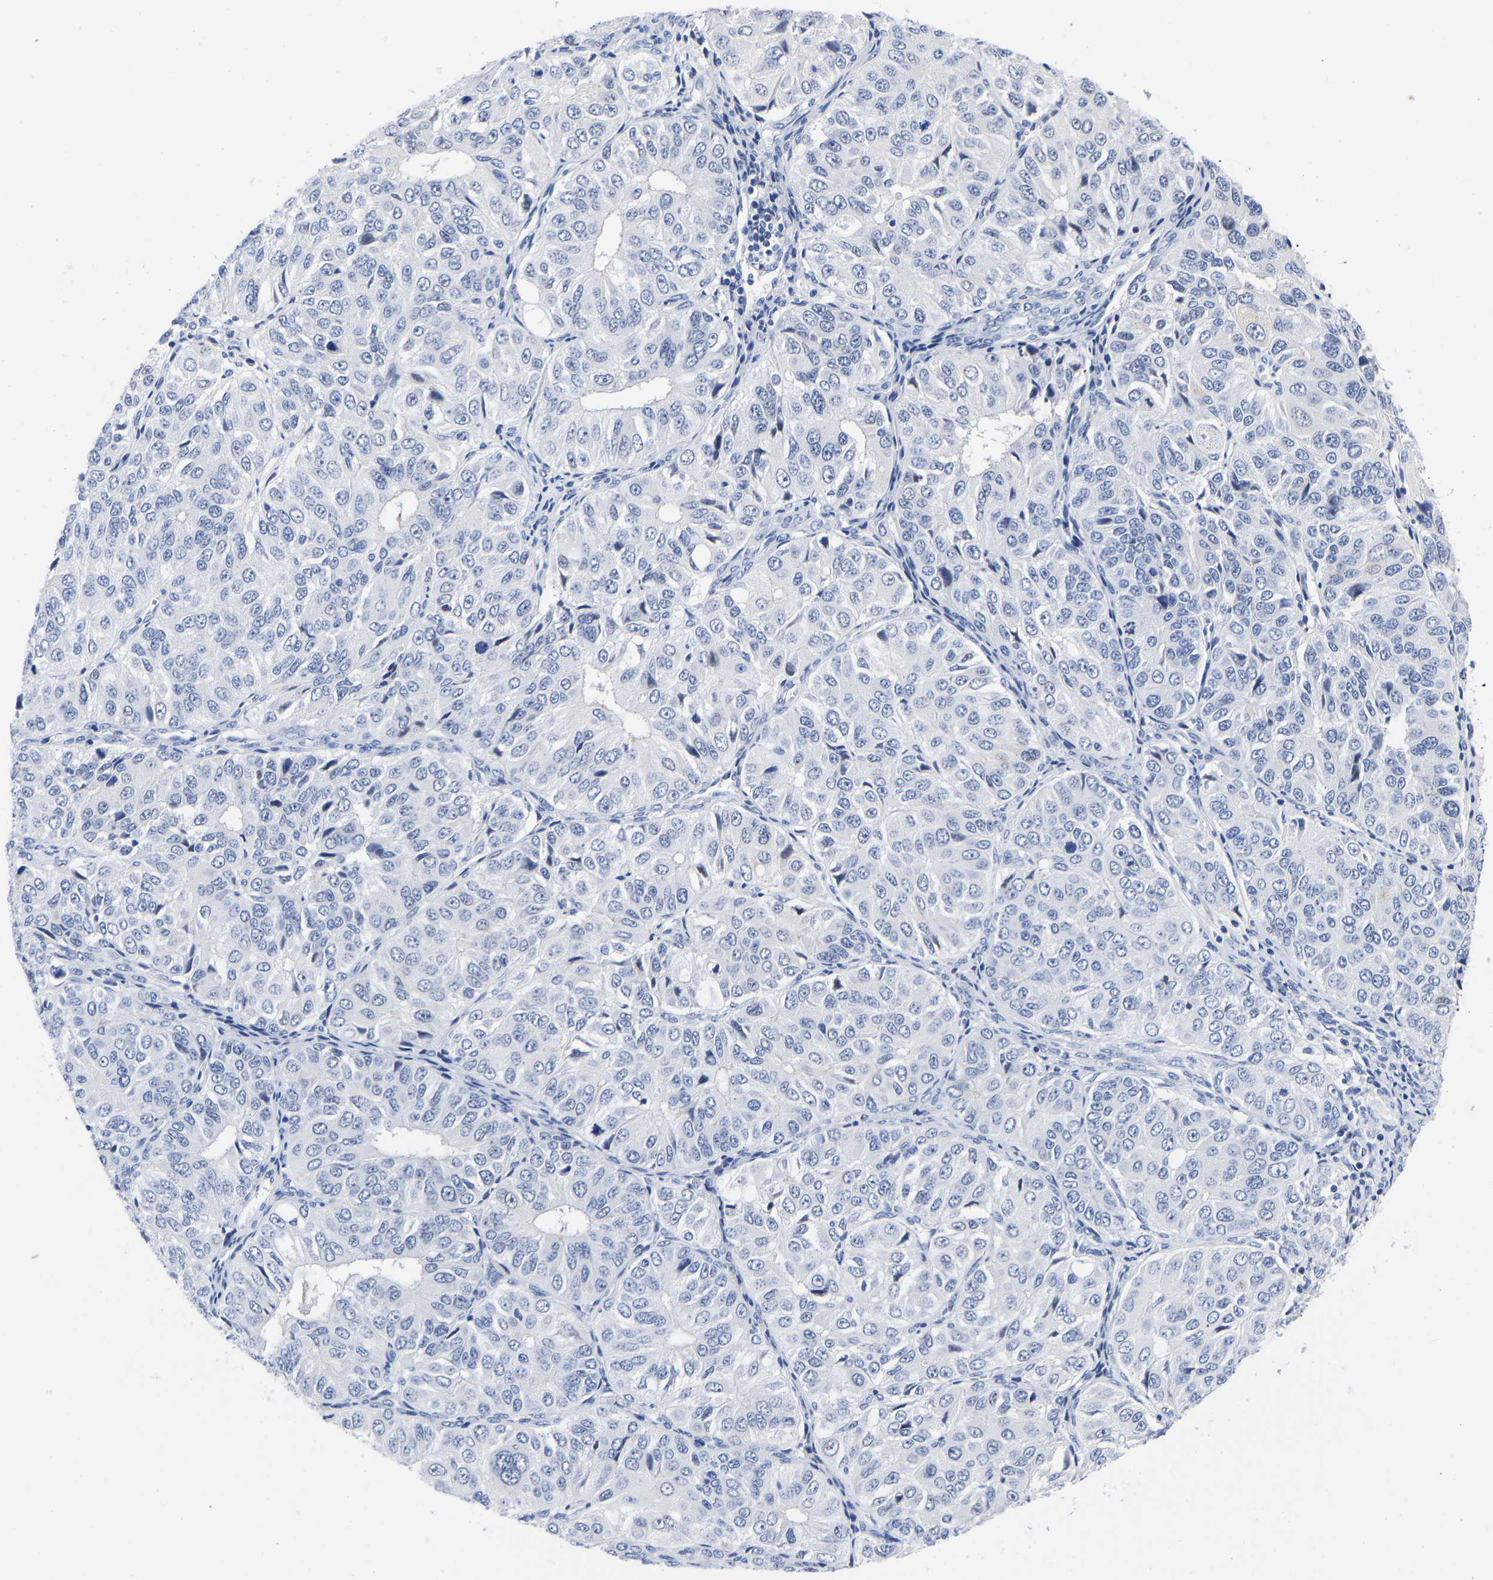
{"staining": {"intensity": "negative", "quantity": "none", "location": "none"}, "tissue": "ovarian cancer", "cell_type": "Tumor cells", "image_type": "cancer", "snomed": [{"axis": "morphology", "description": "Carcinoma, endometroid"}, {"axis": "topography", "description": "Ovary"}], "caption": "Tumor cells are negative for protein expression in human ovarian cancer. (Brightfield microscopy of DAB (3,3'-diaminobenzidine) immunohistochemistry at high magnification).", "gene": "GPA33", "patient": {"sex": "female", "age": 51}}